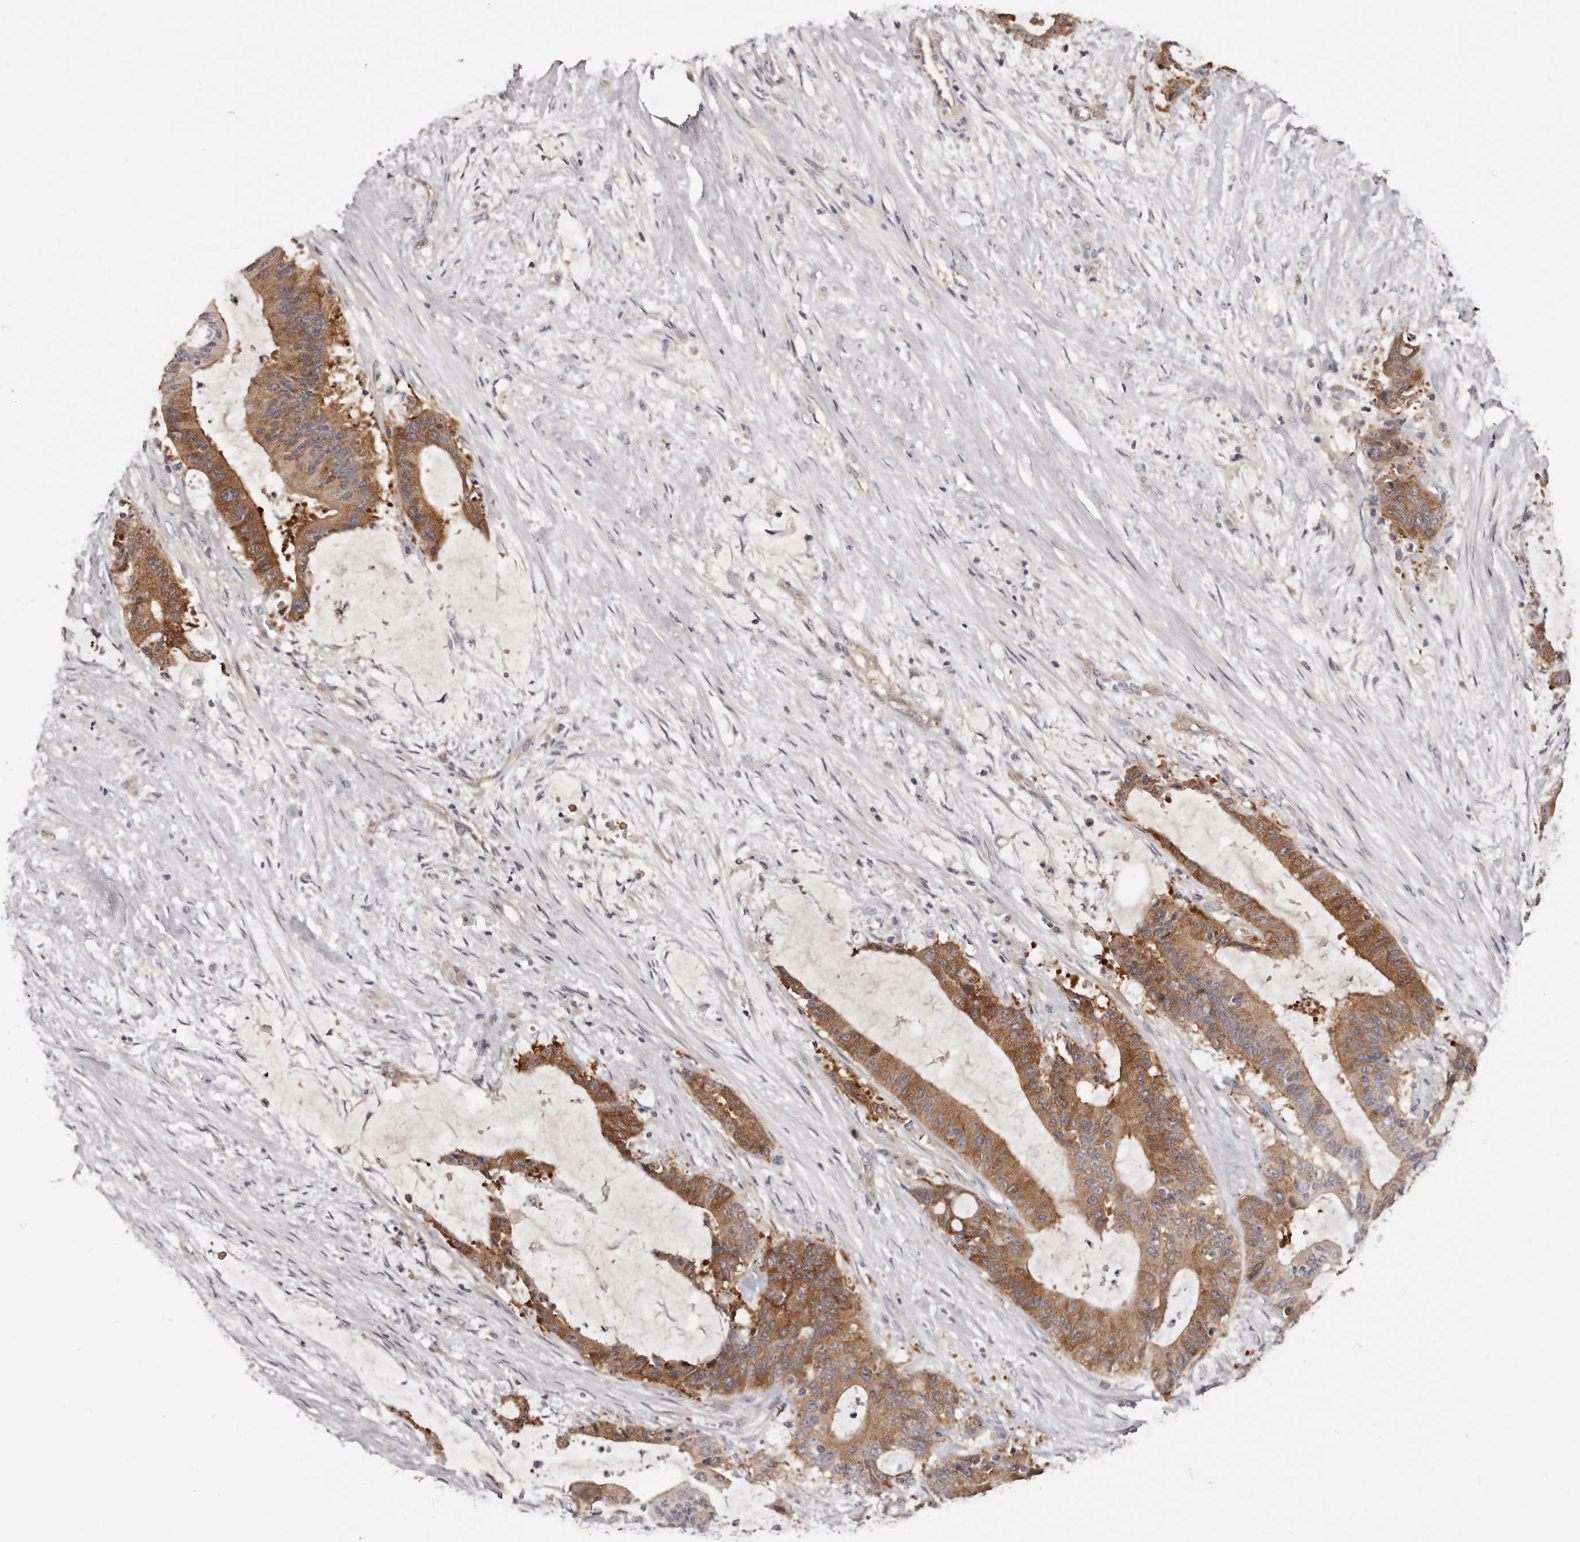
{"staining": {"intensity": "moderate", "quantity": ">75%", "location": "cytoplasmic/membranous"}, "tissue": "liver cancer", "cell_type": "Tumor cells", "image_type": "cancer", "snomed": [{"axis": "morphology", "description": "Normal tissue, NOS"}, {"axis": "morphology", "description": "Cholangiocarcinoma"}, {"axis": "topography", "description": "Liver"}, {"axis": "topography", "description": "Peripheral nerve tissue"}], "caption": "Cholangiocarcinoma (liver) stained for a protein (brown) demonstrates moderate cytoplasmic/membranous positive staining in approximately >75% of tumor cells.", "gene": "LTV1", "patient": {"sex": "female", "age": 73}}